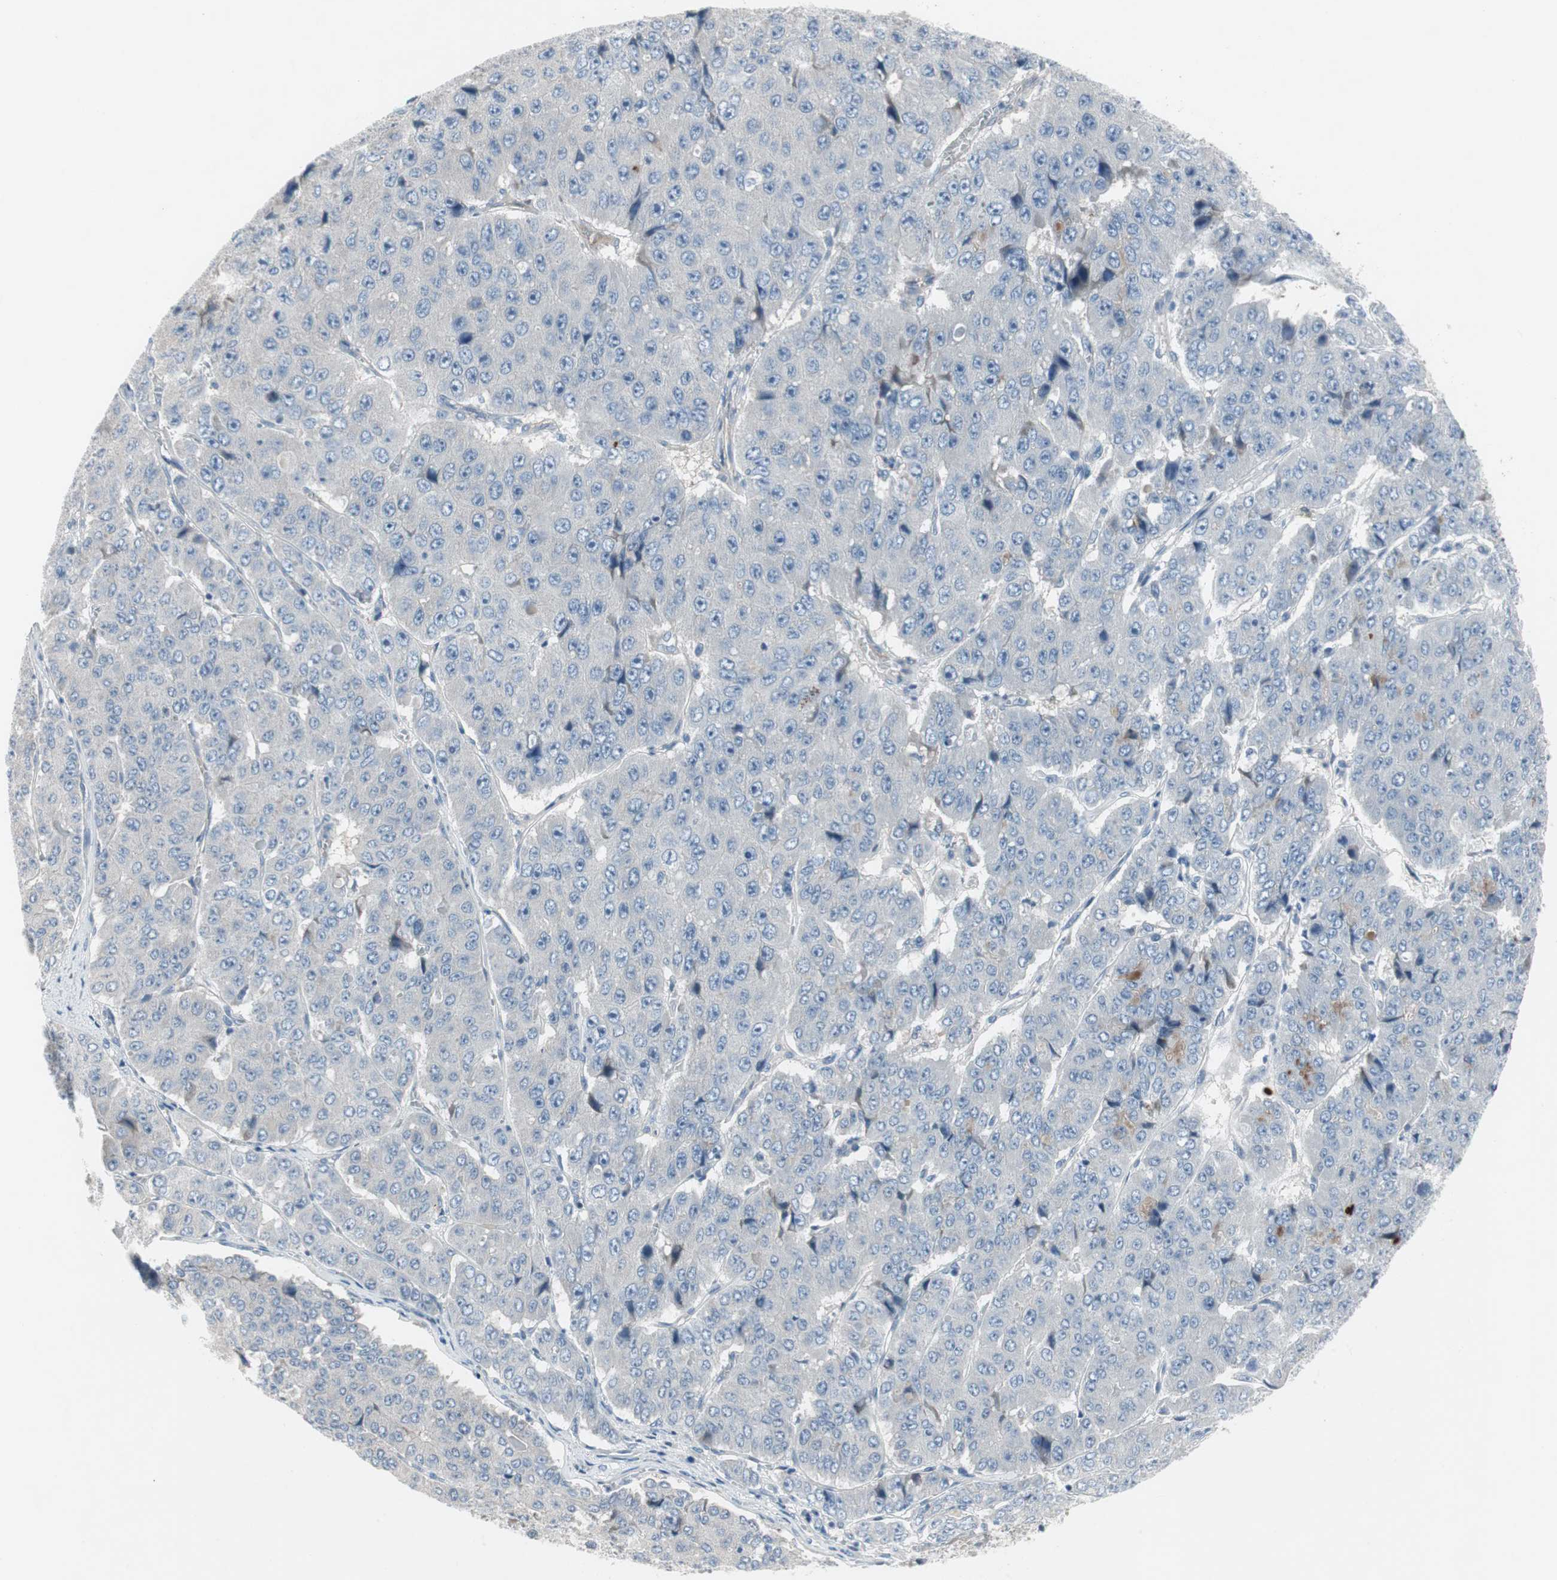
{"staining": {"intensity": "negative", "quantity": "none", "location": "none"}, "tissue": "pancreatic cancer", "cell_type": "Tumor cells", "image_type": "cancer", "snomed": [{"axis": "morphology", "description": "Adenocarcinoma, NOS"}, {"axis": "topography", "description": "Pancreas"}], "caption": "The immunohistochemistry image has no significant expression in tumor cells of pancreatic adenocarcinoma tissue. (Brightfield microscopy of DAB immunohistochemistry at high magnification).", "gene": "PIGR", "patient": {"sex": "male", "age": 50}}